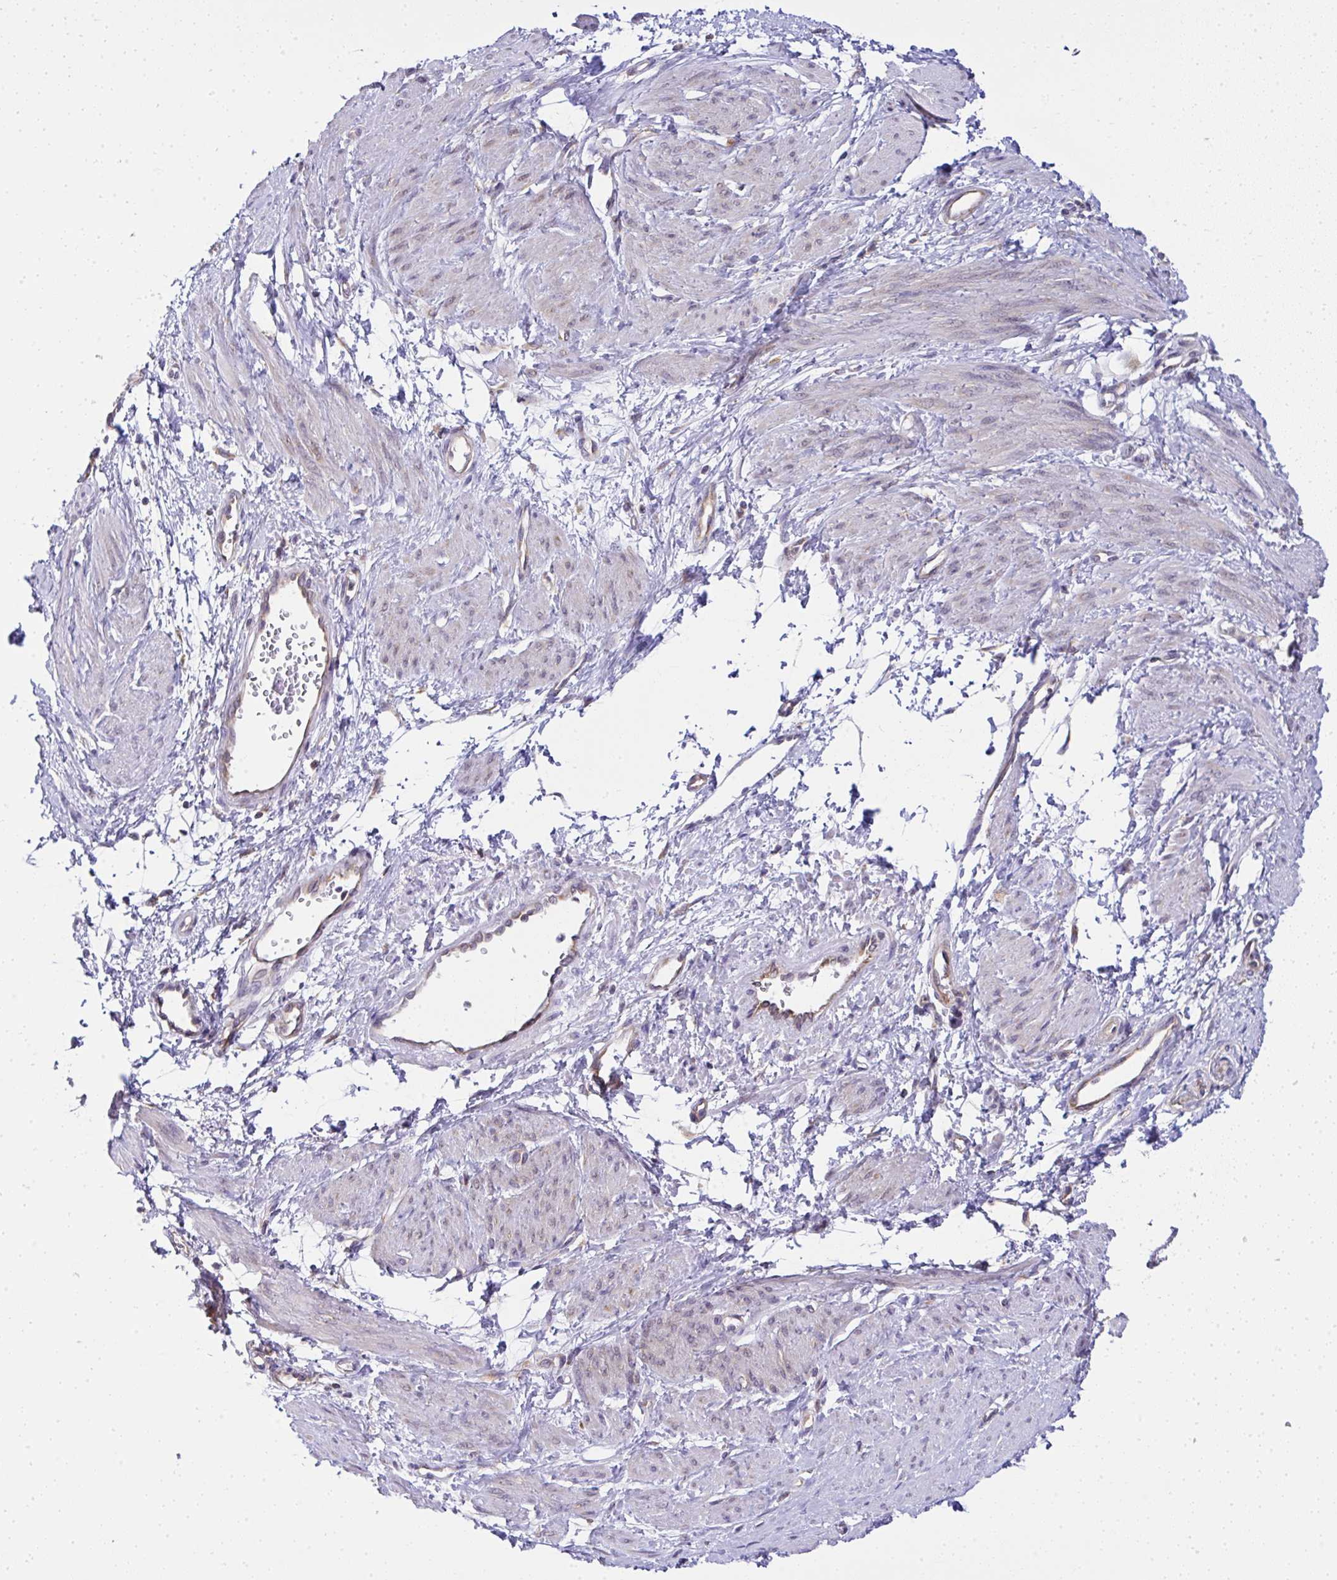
{"staining": {"intensity": "negative", "quantity": "none", "location": "none"}, "tissue": "smooth muscle", "cell_type": "Smooth muscle cells", "image_type": "normal", "snomed": [{"axis": "morphology", "description": "Normal tissue, NOS"}, {"axis": "topography", "description": "Smooth muscle"}, {"axis": "topography", "description": "Uterus"}], "caption": "Smooth muscle cells show no significant positivity in unremarkable smooth muscle. Nuclei are stained in blue.", "gene": "RPS7", "patient": {"sex": "female", "age": 39}}